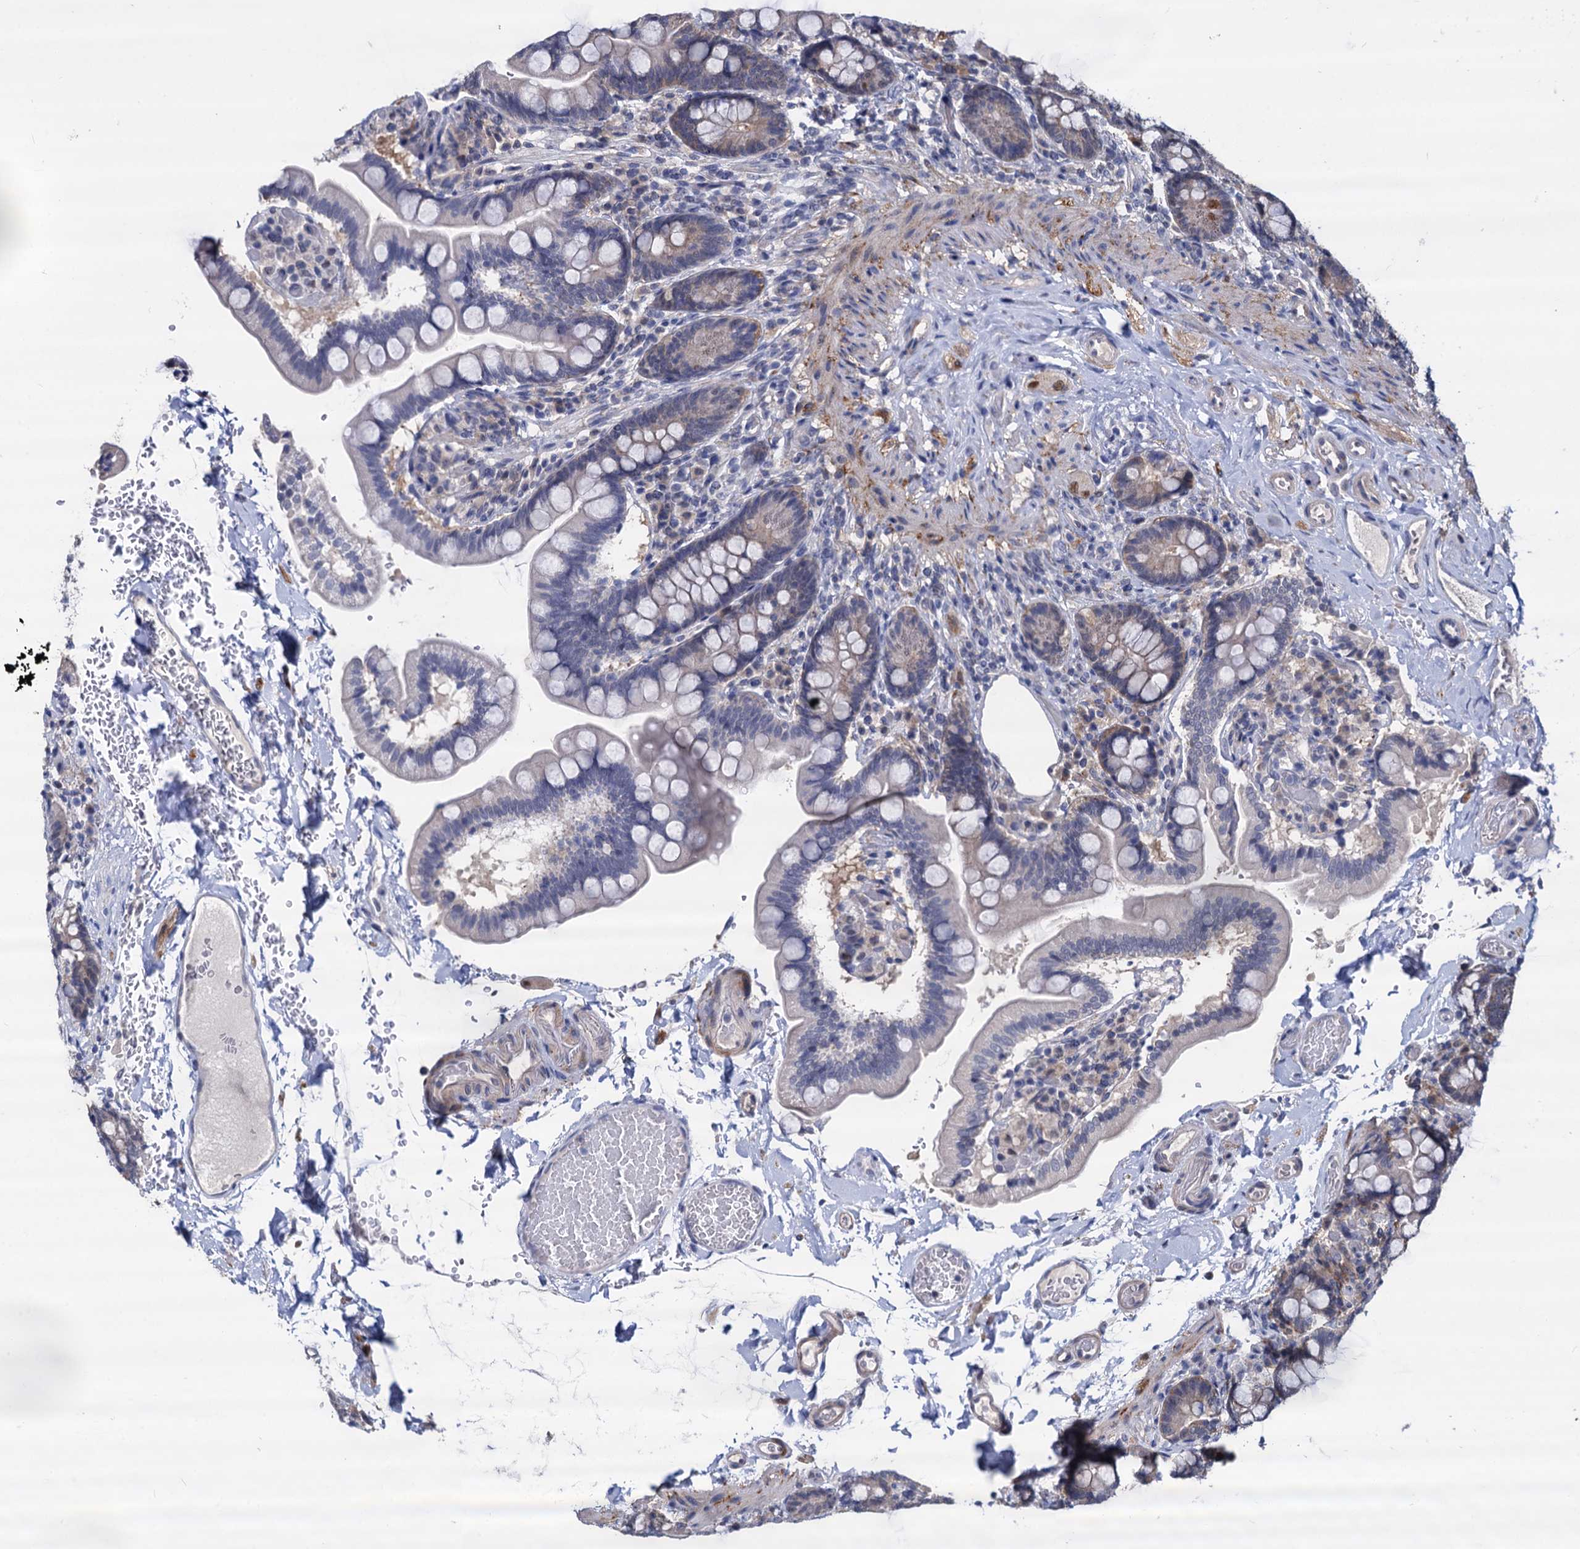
{"staining": {"intensity": "weak", "quantity": "<25%", "location": "cytoplasmic/membranous"}, "tissue": "small intestine", "cell_type": "Glandular cells", "image_type": "normal", "snomed": [{"axis": "morphology", "description": "Normal tissue, NOS"}, {"axis": "topography", "description": "Small intestine"}], "caption": "High magnification brightfield microscopy of unremarkable small intestine stained with DAB (brown) and counterstained with hematoxylin (blue): glandular cells show no significant expression.", "gene": "PSMD4", "patient": {"sex": "female", "age": 64}}